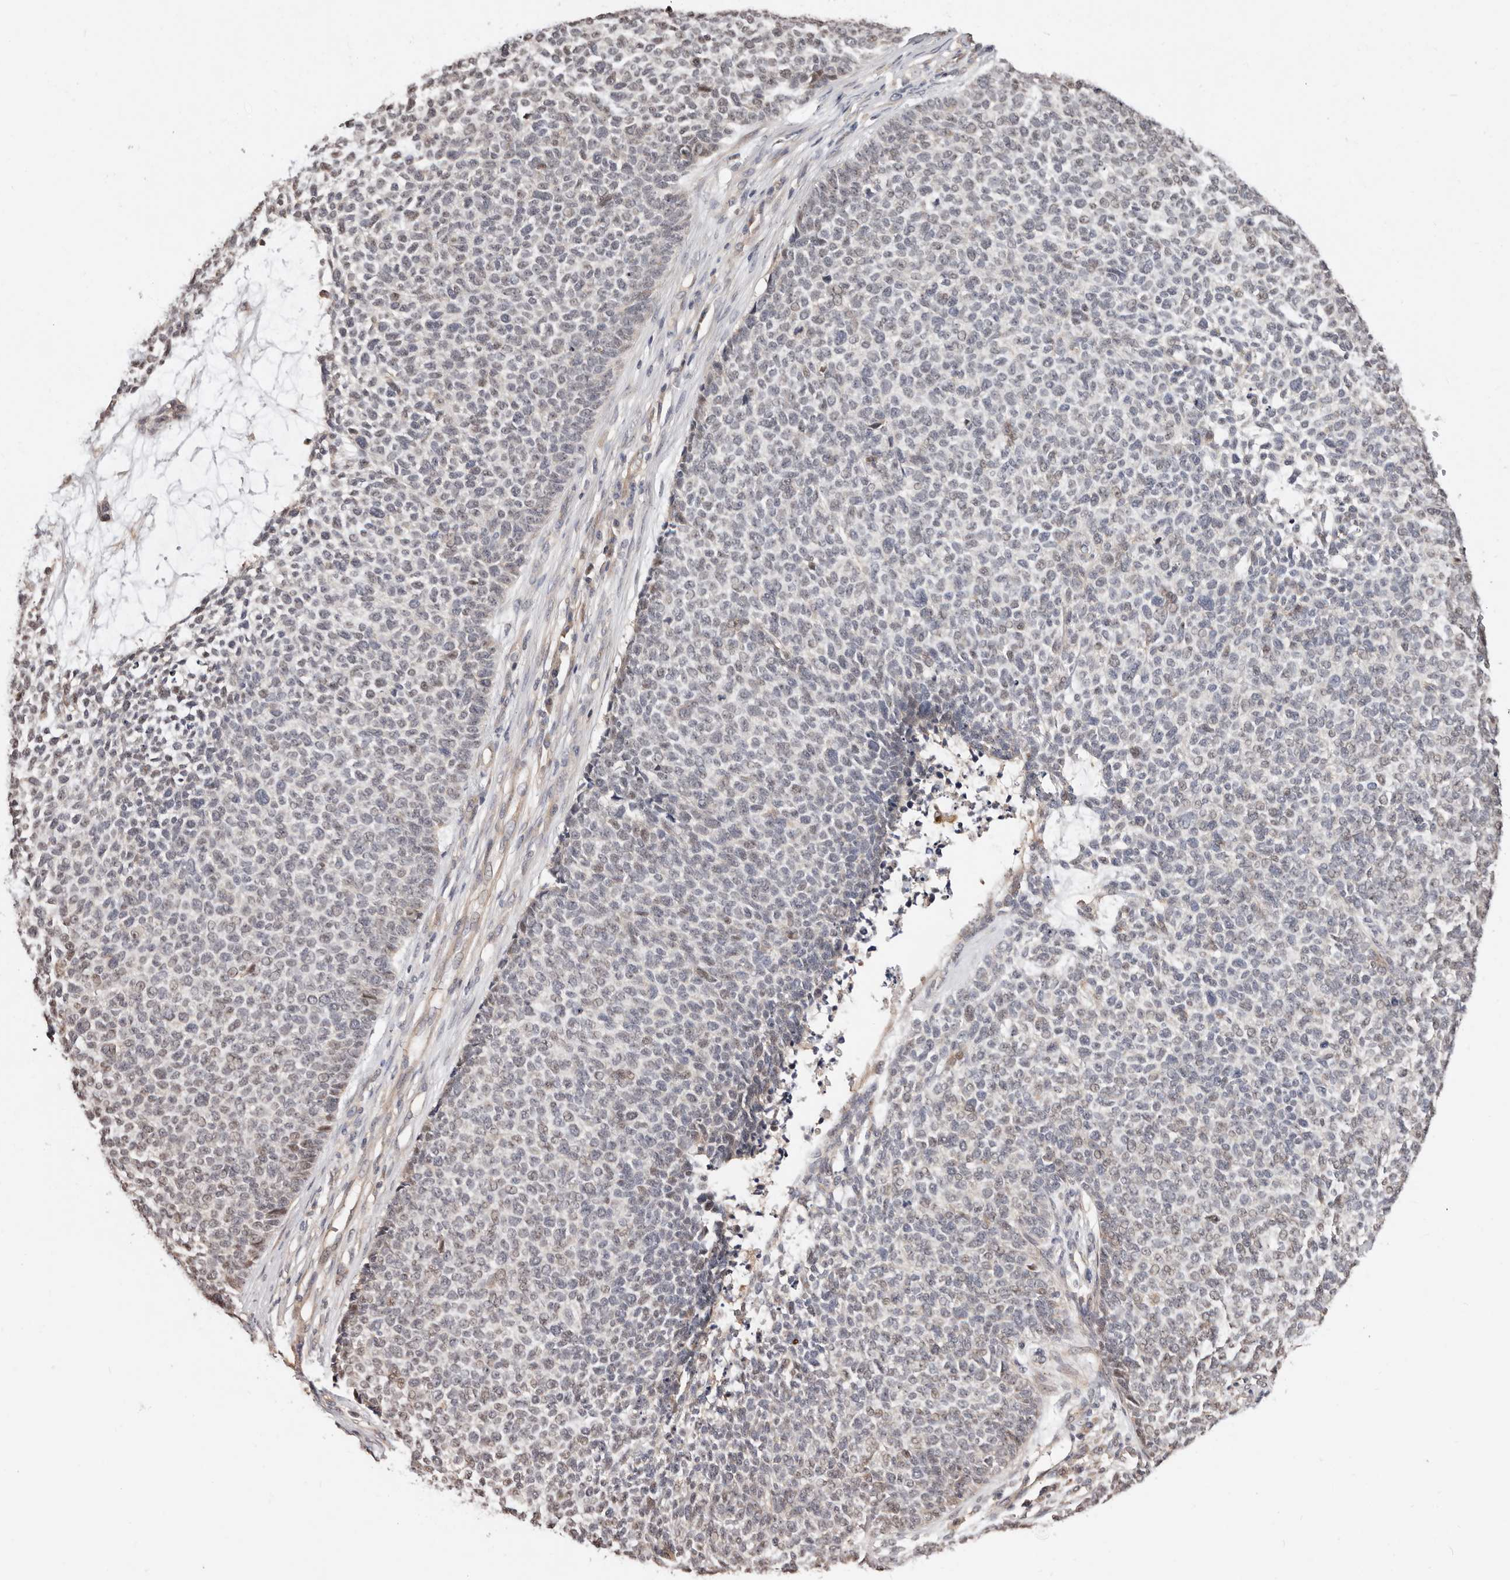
{"staining": {"intensity": "negative", "quantity": "none", "location": "none"}, "tissue": "skin cancer", "cell_type": "Tumor cells", "image_type": "cancer", "snomed": [{"axis": "morphology", "description": "Basal cell carcinoma"}, {"axis": "topography", "description": "Skin"}], "caption": "Immunohistochemistry (IHC) micrograph of human skin cancer stained for a protein (brown), which displays no staining in tumor cells.", "gene": "TRIP13", "patient": {"sex": "female", "age": 84}}